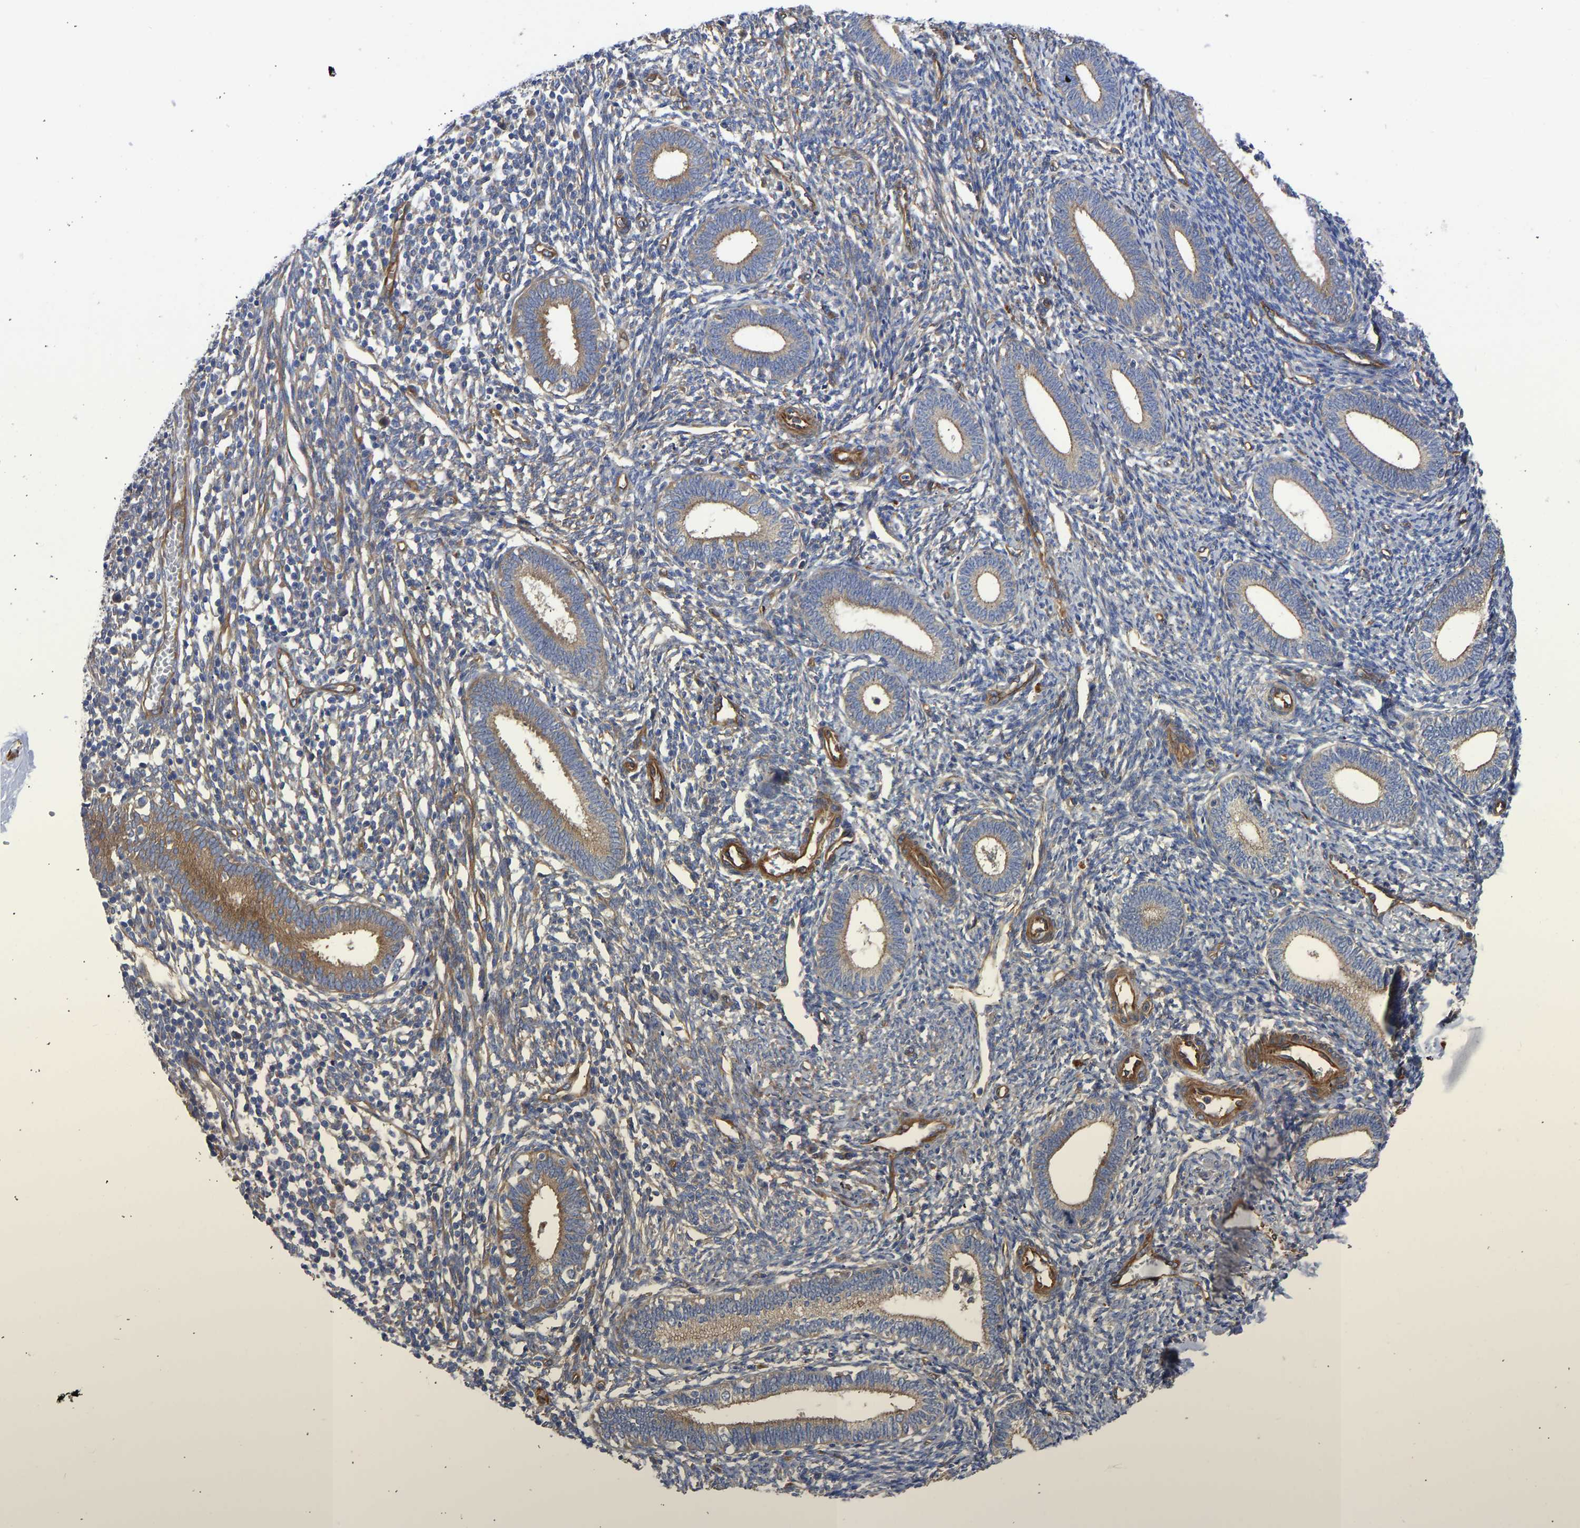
{"staining": {"intensity": "moderate", "quantity": "<25%", "location": "cytoplasmic/membranous"}, "tissue": "endometrium", "cell_type": "Cells in endometrial stroma", "image_type": "normal", "snomed": [{"axis": "morphology", "description": "Normal tissue, NOS"}, {"axis": "topography", "description": "Endometrium"}], "caption": "Immunohistochemistry (DAB) staining of benign human endometrium demonstrates moderate cytoplasmic/membranous protein expression in about <25% of cells in endometrial stroma. (DAB (3,3'-diaminobenzidine) IHC, brown staining for protein, blue staining for nuclei).", "gene": "MYO1C", "patient": {"sex": "female", "age": 41}}